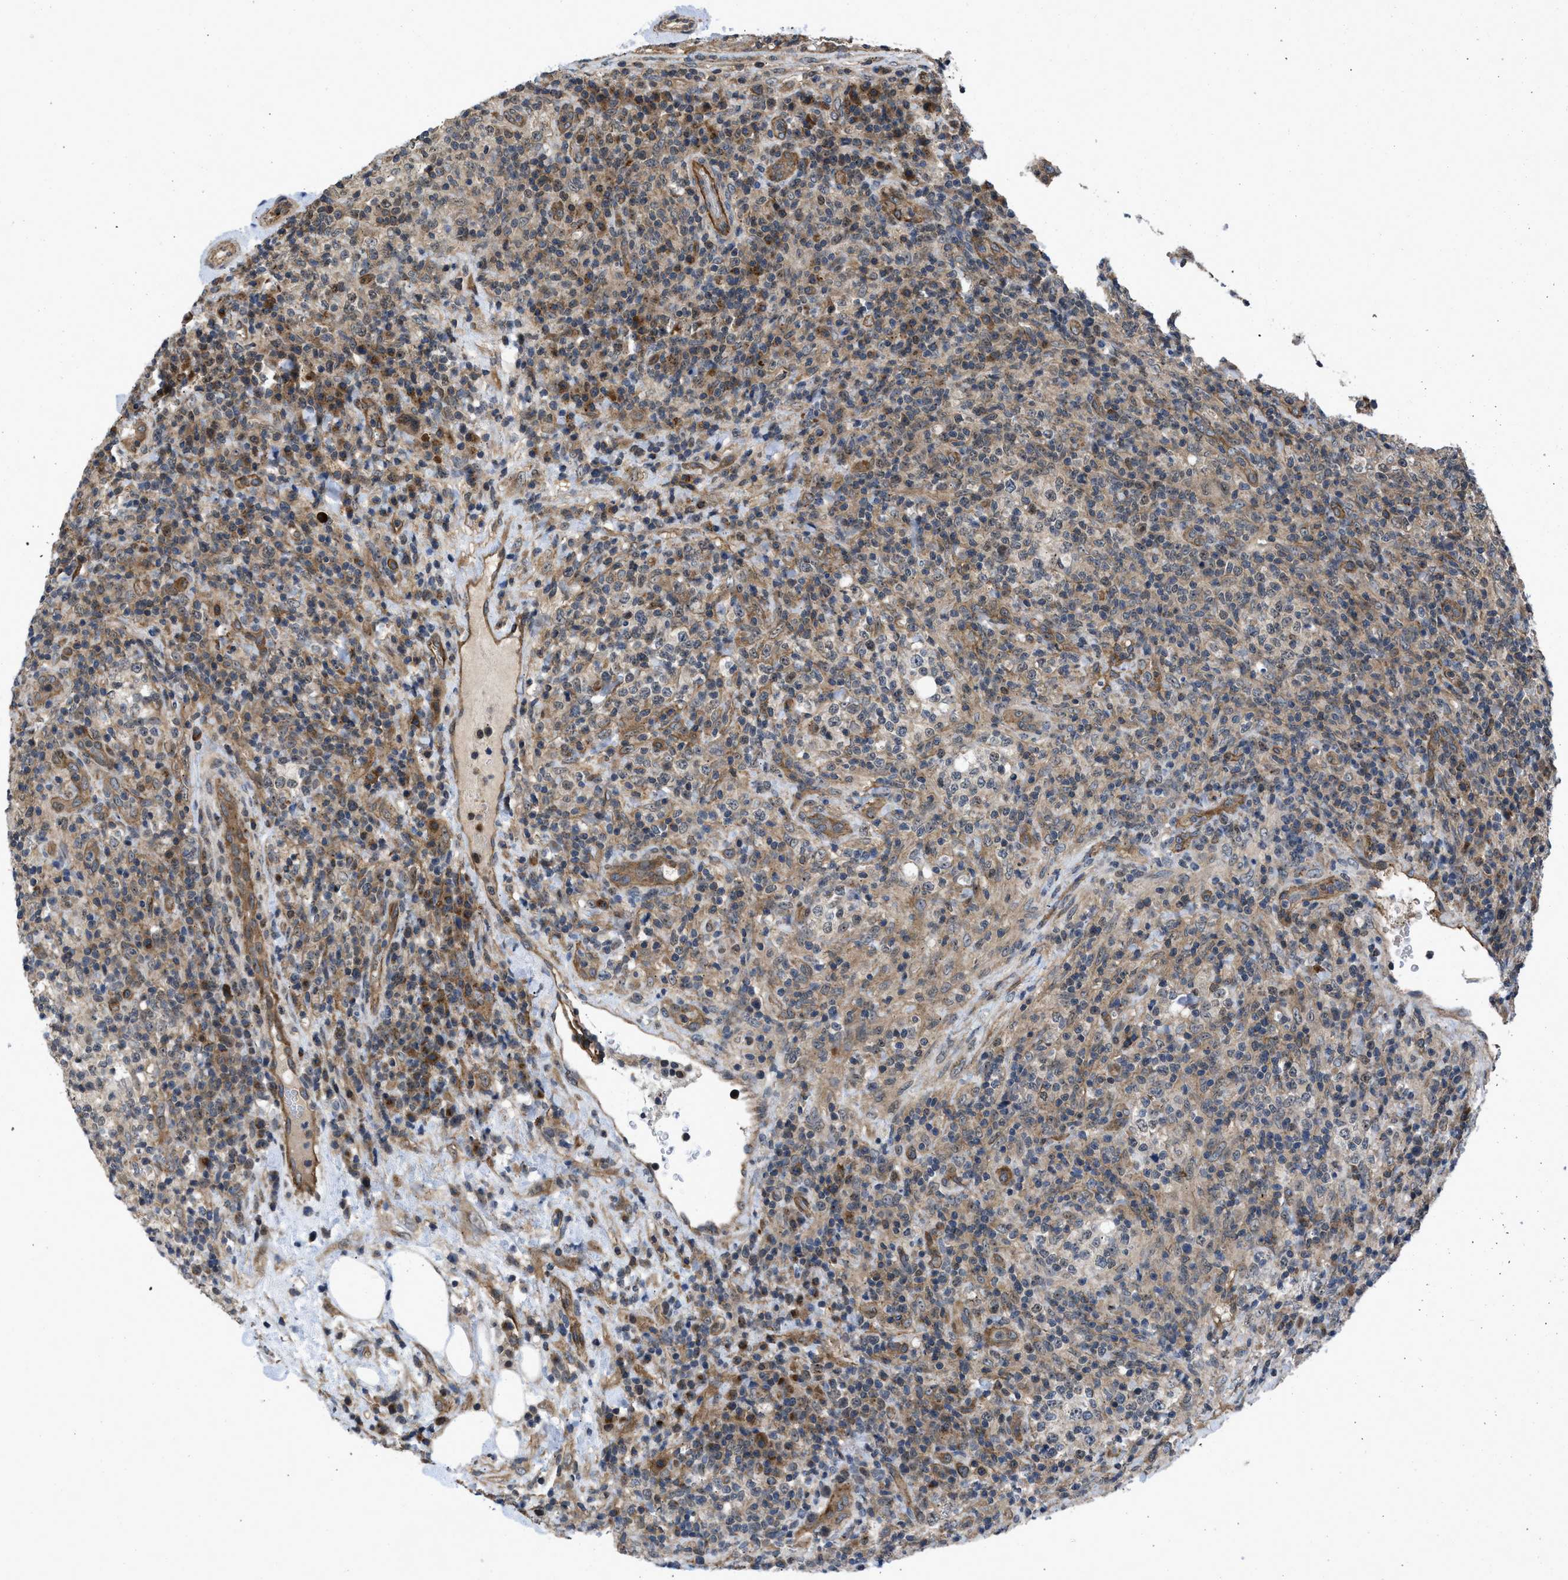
{"staining": {"intensity": "moderate", "quantity": "25%-75%", "location": "cytoplasmic/membranous"}, "tissue": "lymphoma", "cell_type": "Tumor cells", "image_type": "cancer", "snomed": [{"axis": "morphology", "description": "Malignant lymphoma, non-Hodgkin's type, High grade"}, {"axis": "topography", "description": "Lymph node"}], "caption": "Human malignant lymphoma, non-Hodgkin's type (high-grade) stained with a brown dye shows moderate cytoplasmic/membranous positive positivity in approximately 25%-75% of tumor cells.", "gene": "GPATCH2L", "patient": {"sex": "female", "age": 76}}